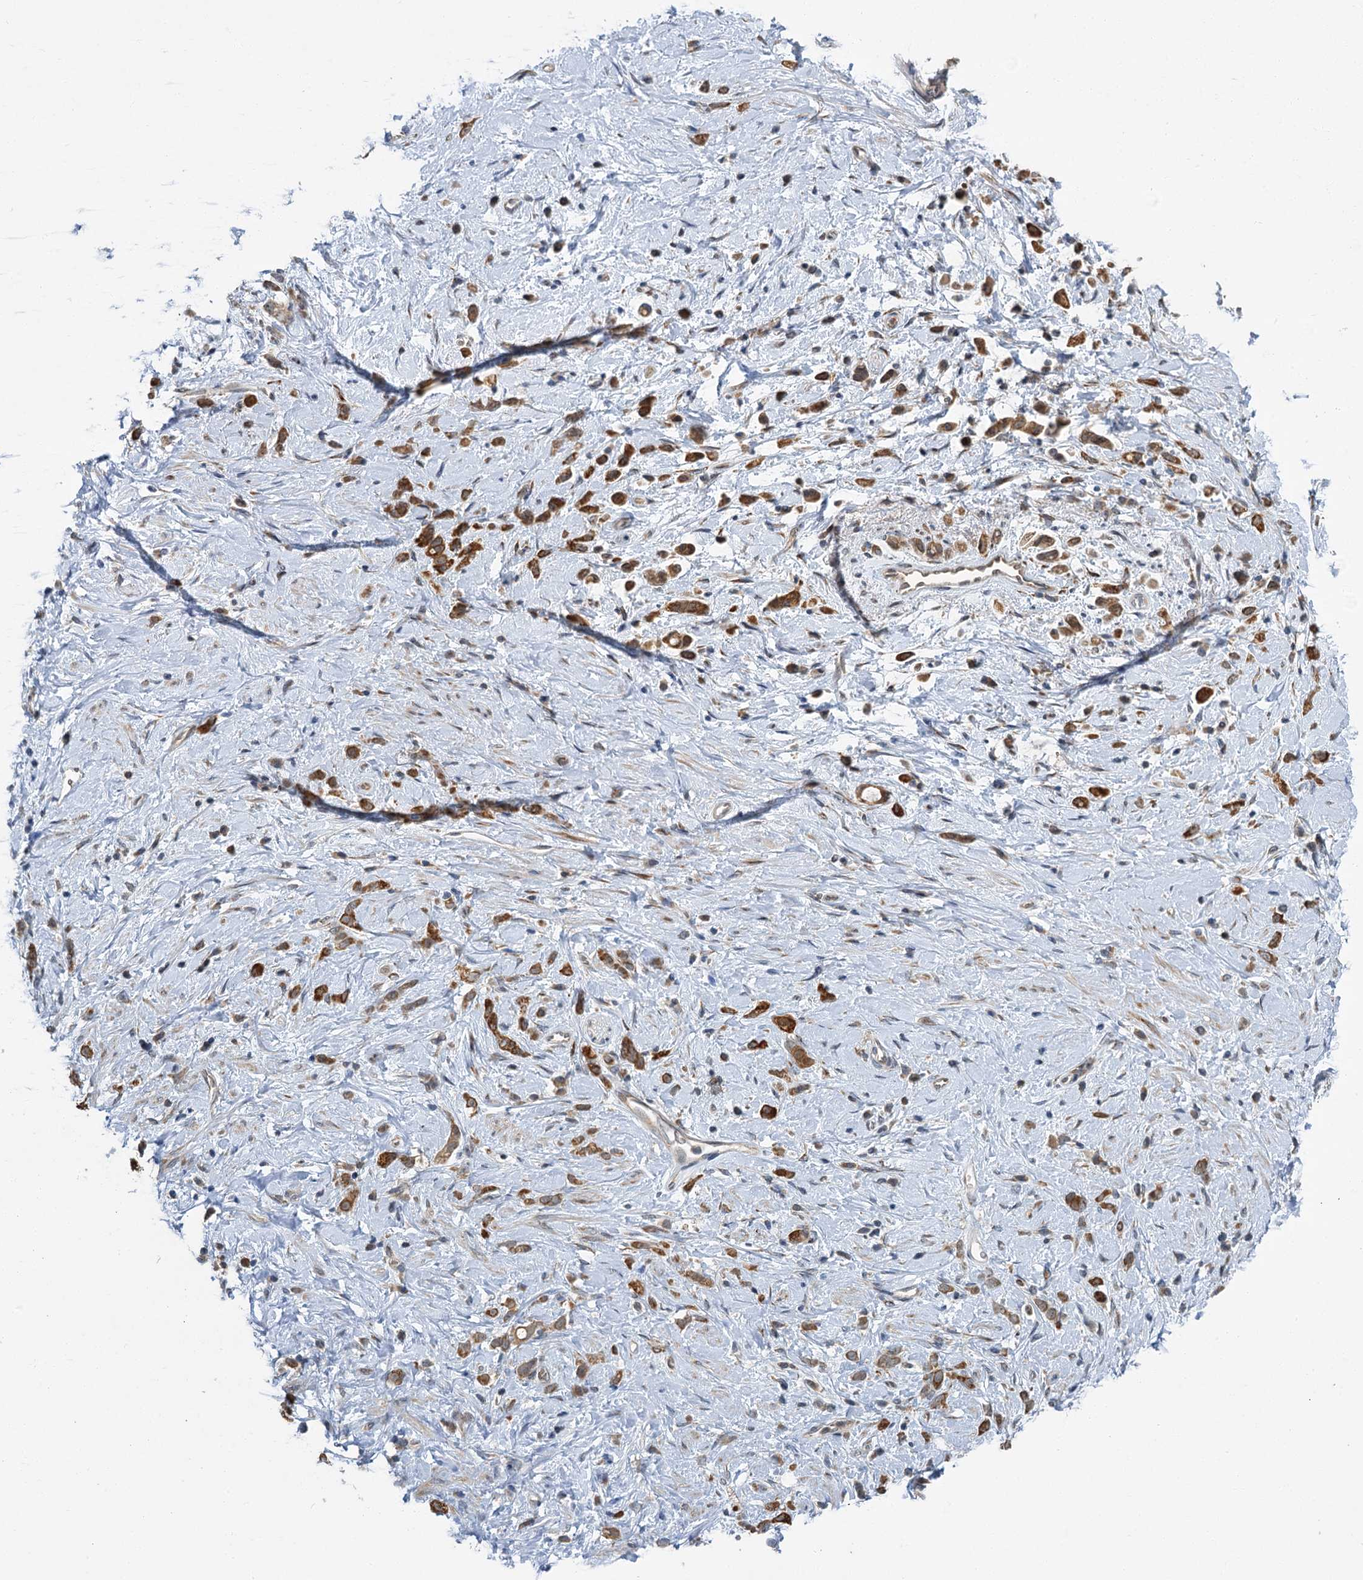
{"staining": {"intensity": "moderate", "quantity": ">75%", "location": "cytoplasmic/membranous"}, "tissue": "stomach cancer", "cell_type": "Tumor cells", "image_type": "cancer", "snomed": [{"axis": "morphology", "description": "Adenocarcinoma, NOS"}, {"axis": "topography", "description": "Stomach"}], "caption": "Human stomach cancer (adenocarcinoma) stained with a protein marker shows moderate staining in tumor cells.", "gene": "APBA2", "patient": {"sex": "female", "age": 60}}